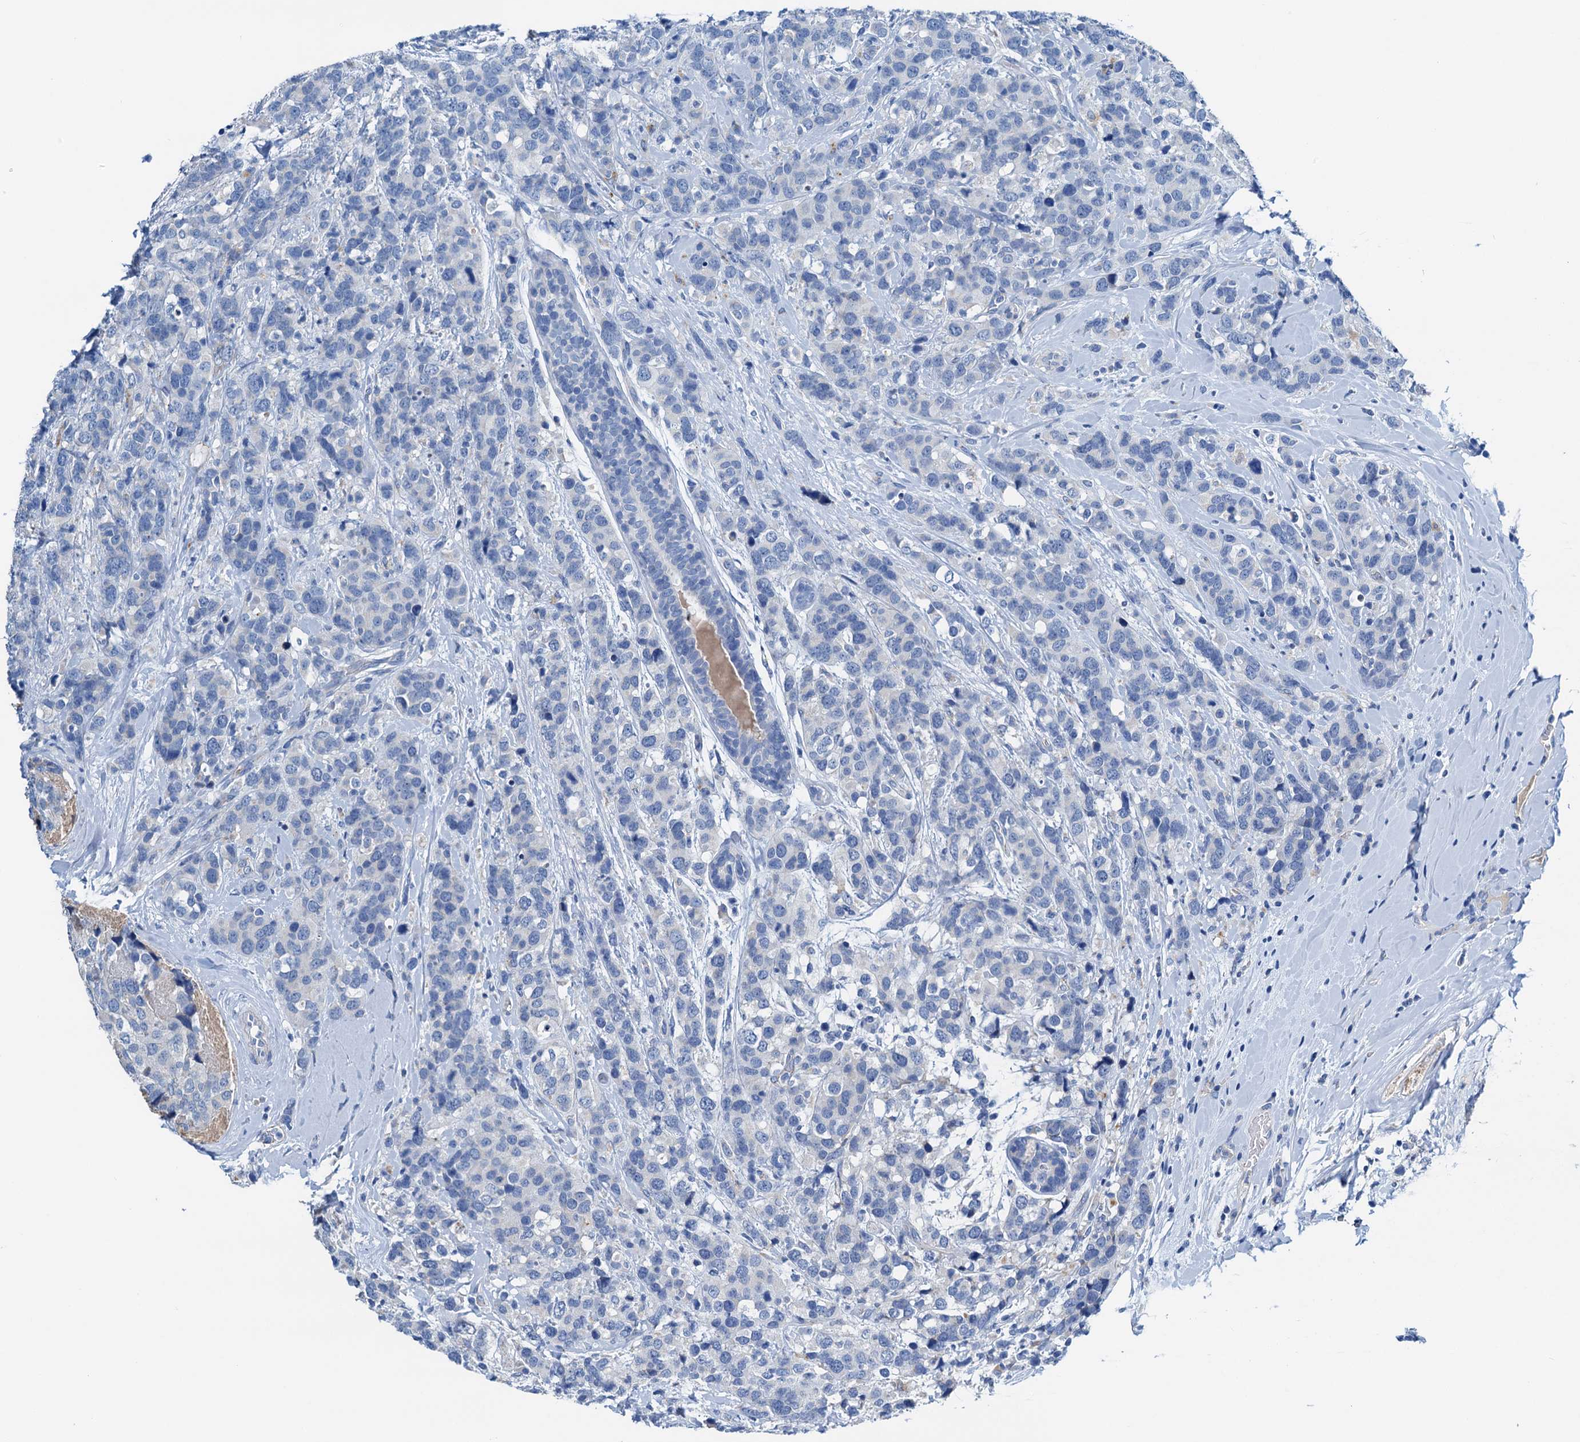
{"staining": {"intensity": "negative", "quantity": "none", "location": "none"}, "tissue": "breast cancer", "cell_type": "Tumor cells", "image_type": "cancer", "snomed": [{"axis": "morphology", "description": "Lobular carcinoma"}, {"axis": "topography", "description": "Breast"}], "caption": "Immunohistochemical staining of breast cancer (lobular carcinoma) exhibits no significant expression in tumor cells.", "gene": "C1QTNF4", "patient": {"sex": "female", "age": 59}}